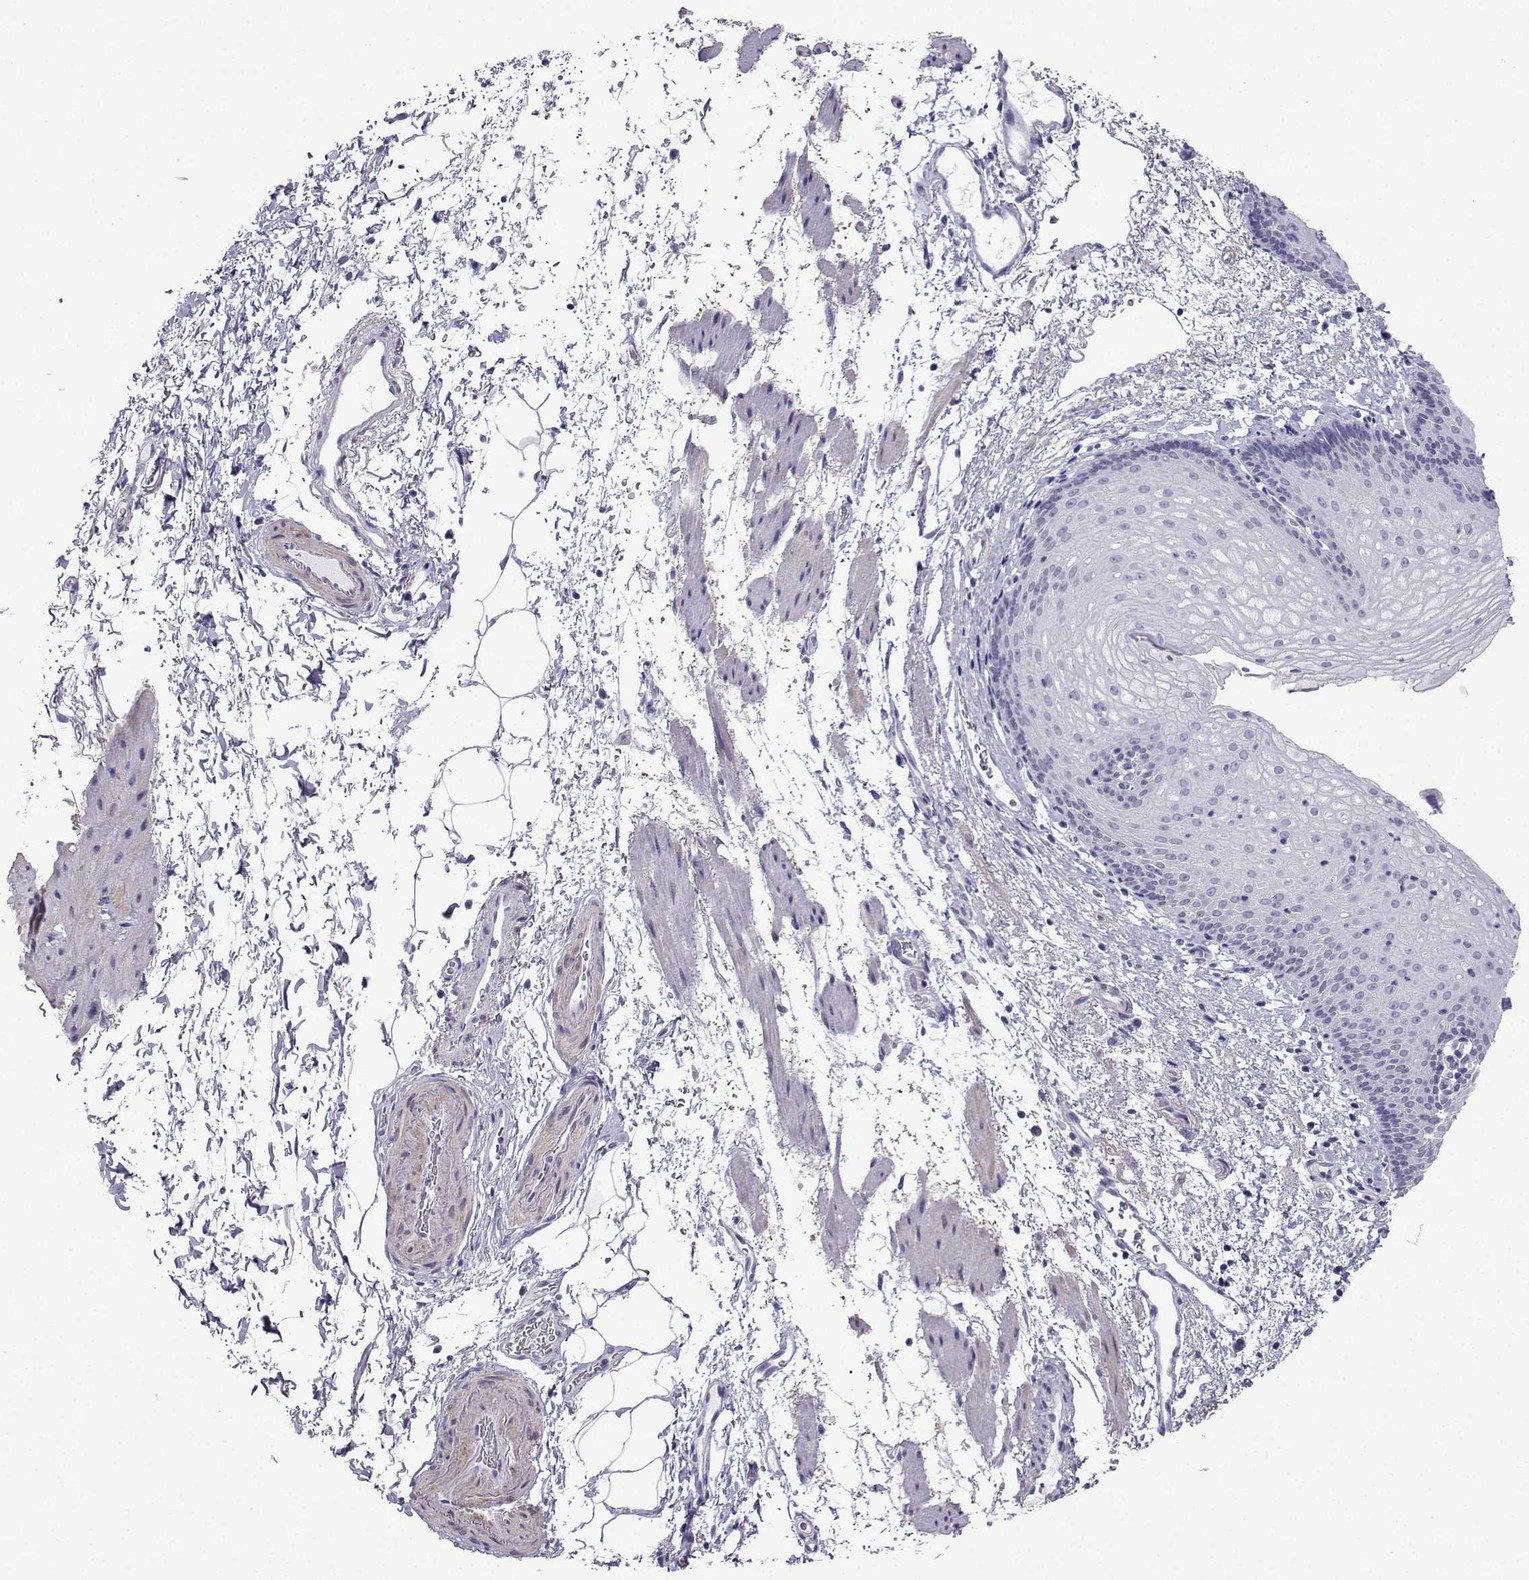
{"staining": {"intensity": "negative", "quantity": "none", "location": "none"}, "tissue": "esophagus", "cell_type": "Squamous epithelial cells", "image_type": "normal", "snomed": [{"axis": "morphology", "description": "Normal tissue, NOS"}, {"axis": "topography", "description": "Esophagus"}], "caption": "Esophagus stained for a protein using immunohistochemistry exhibits no staining squamous epithelial cells.", "gene": "KIF17", "patient": {"sex": "female", "age": 64}}